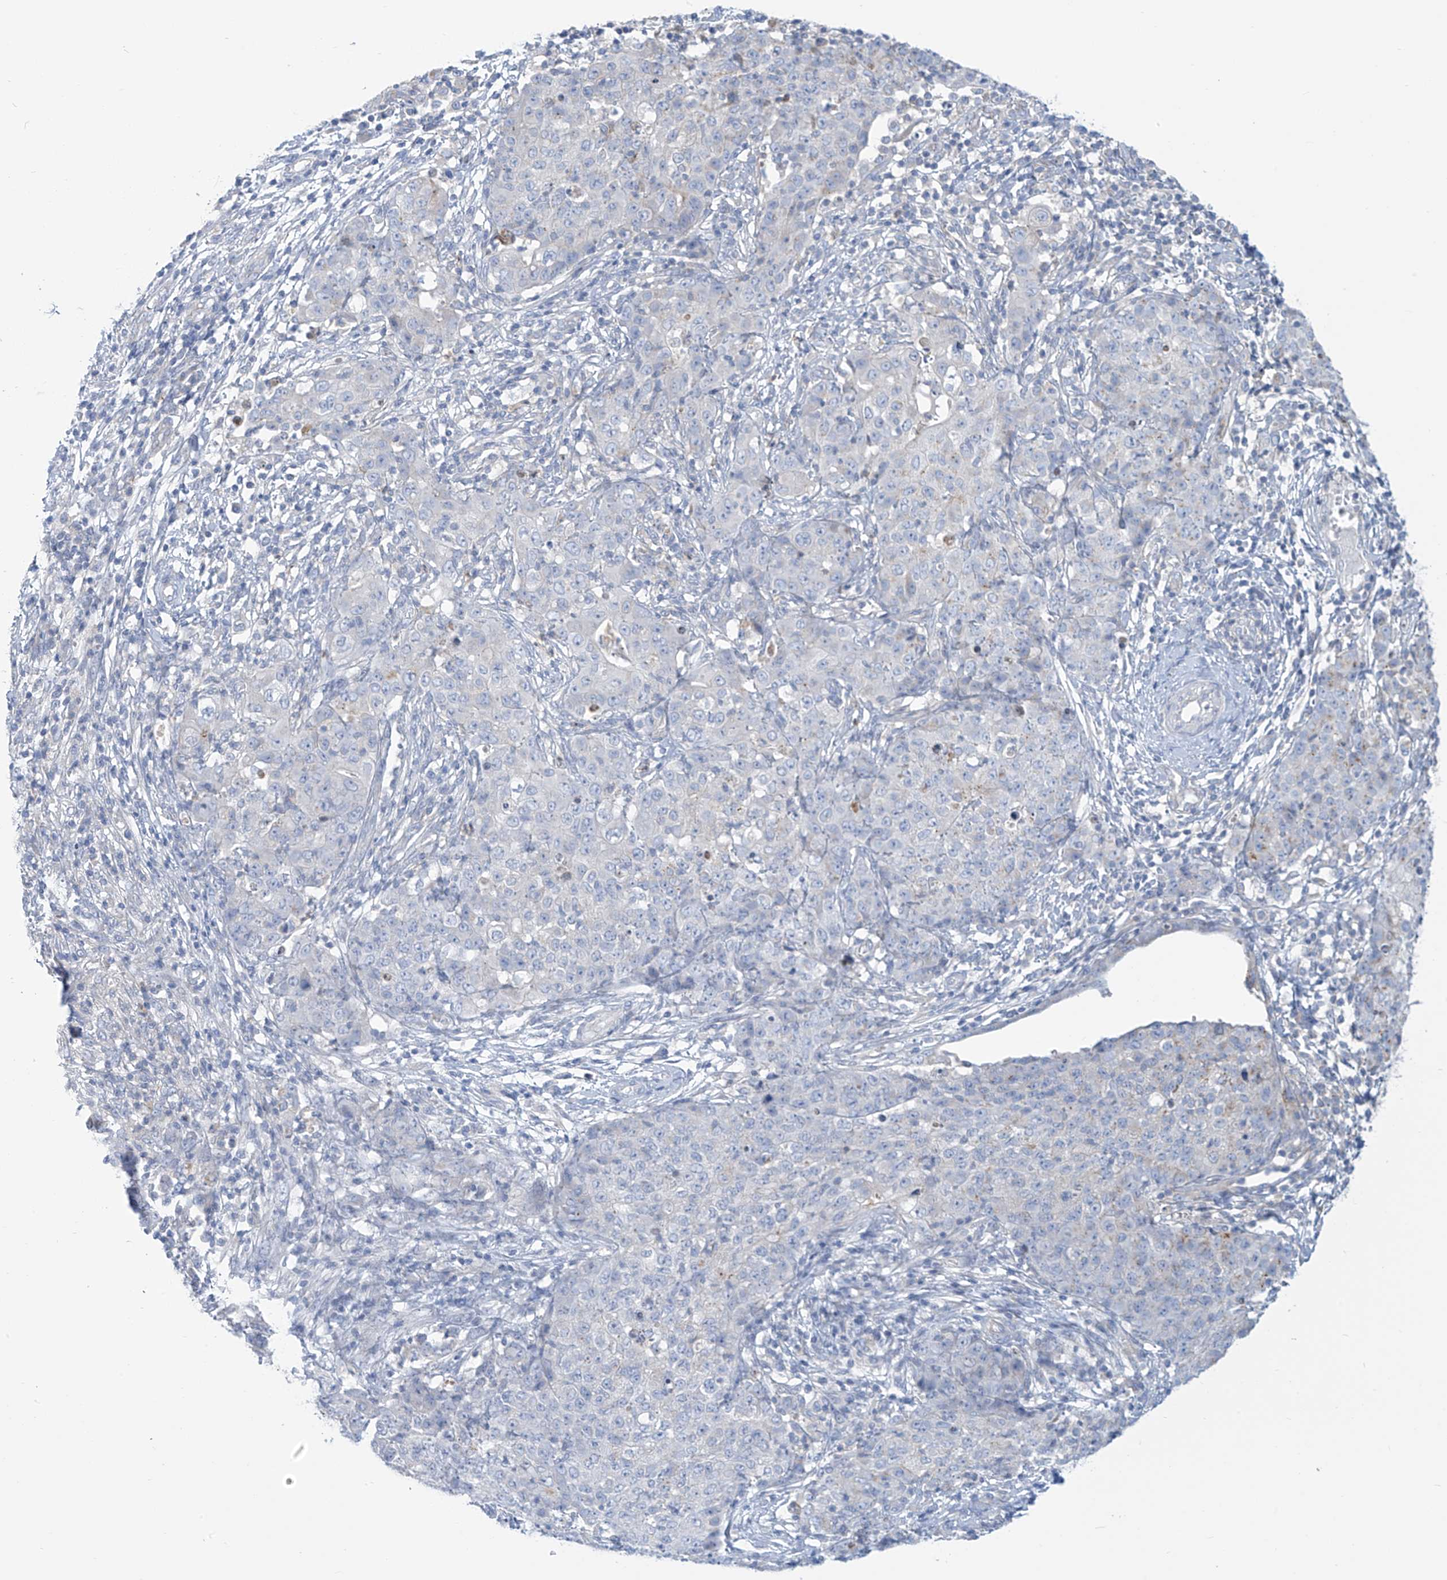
{"staining": {"intensity": "negative", "quantity": "none", "location": "none"}, "tissue": "ovarian cancer", "cell_type": "Tumor cells", "image_type": "cancer", "snomed": [{"axis": "morphology", "description": "Carcinoma, endometroid"}, {"axis": "topography", "description": "Ovary"}], "caption": "Immunohistochemical staining of human ovarian endometroid carcinoma exhibits no significant staining in tumor cells.", "gene": "FABP2", "patient": {"sex": "female", "age": 42}}